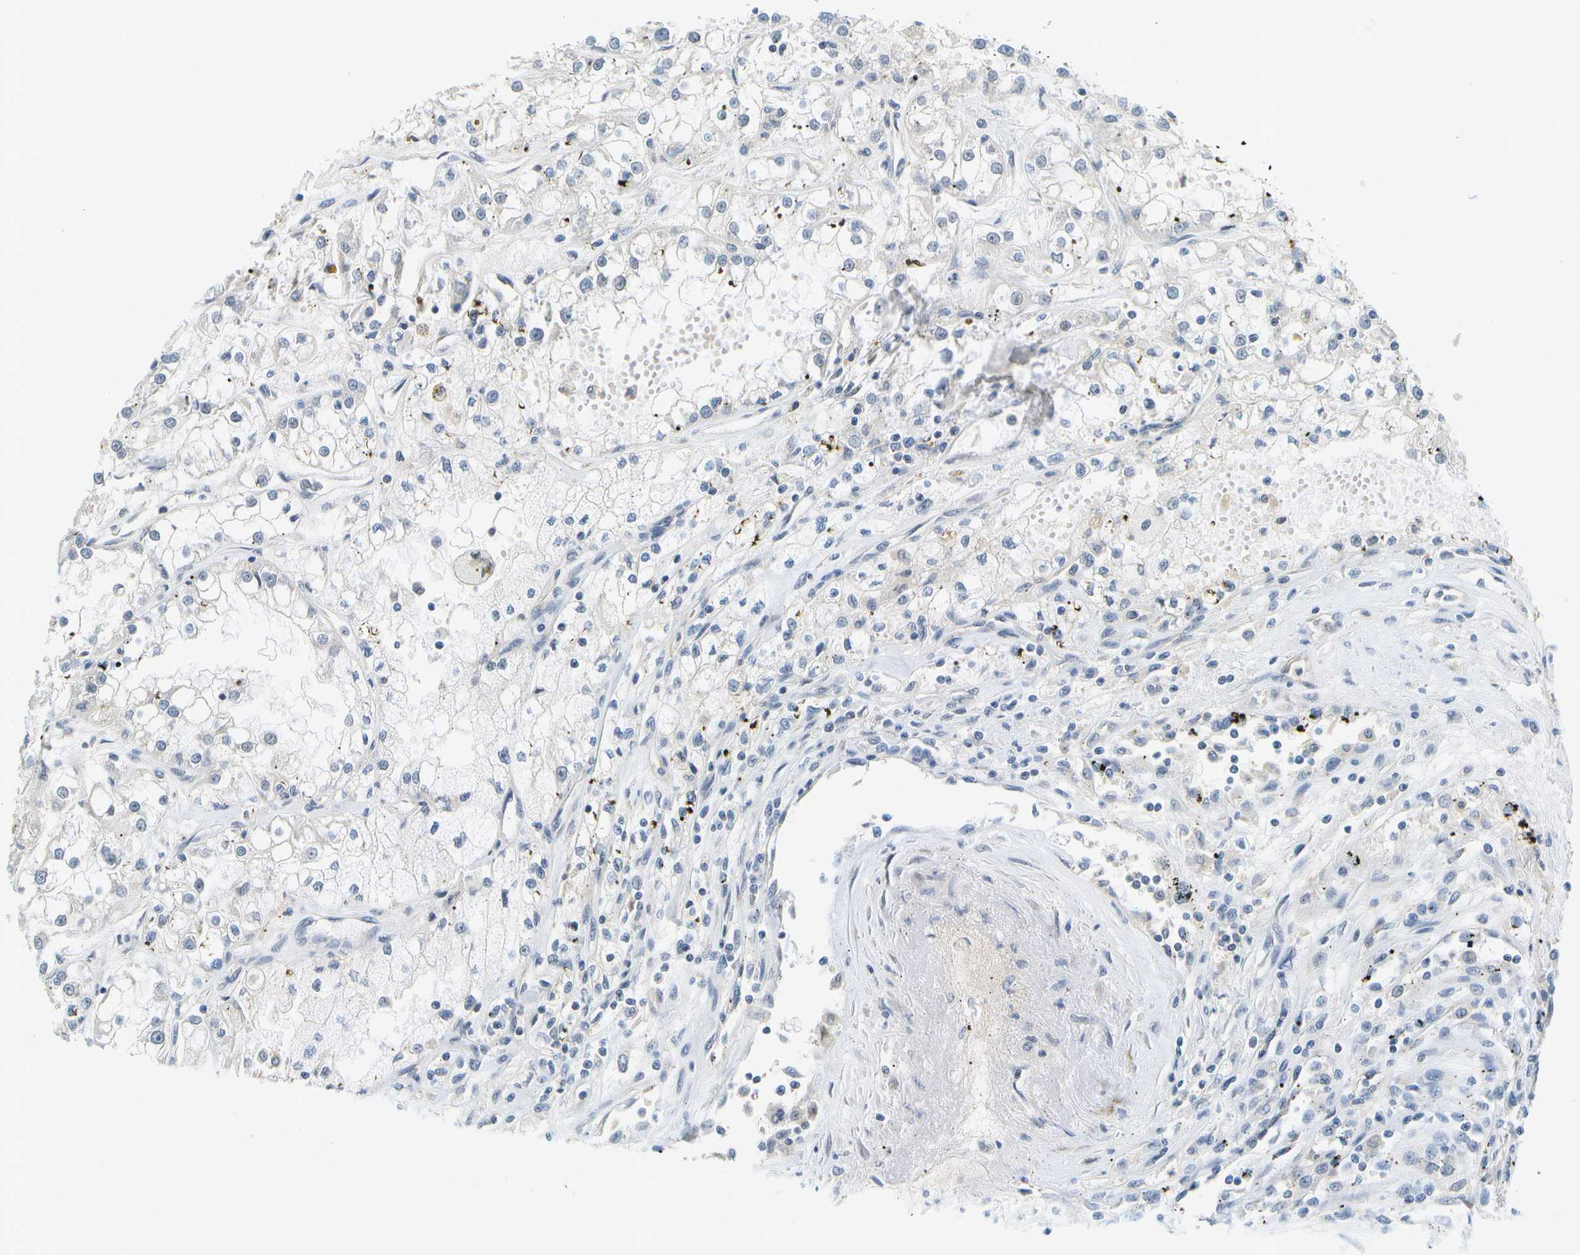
{"staining": {"intensity": "negative", "quantity": "none", "location": "none"}, "tissue": "renal cancer", "cell_type": "Tumor cells", "image_type": "cancer", "snomed": [{"axis": "morphology", "description": "Adenocarcinoma, NOS"}, {"axis": "topography", "description": "Kidney"}], "caption": "Renal cancer was stained to show a protein in brown. There is no significant expression in tumor cells.", "gene": "RASGRP2", "patient": {"sex": "female", "age": 52}}